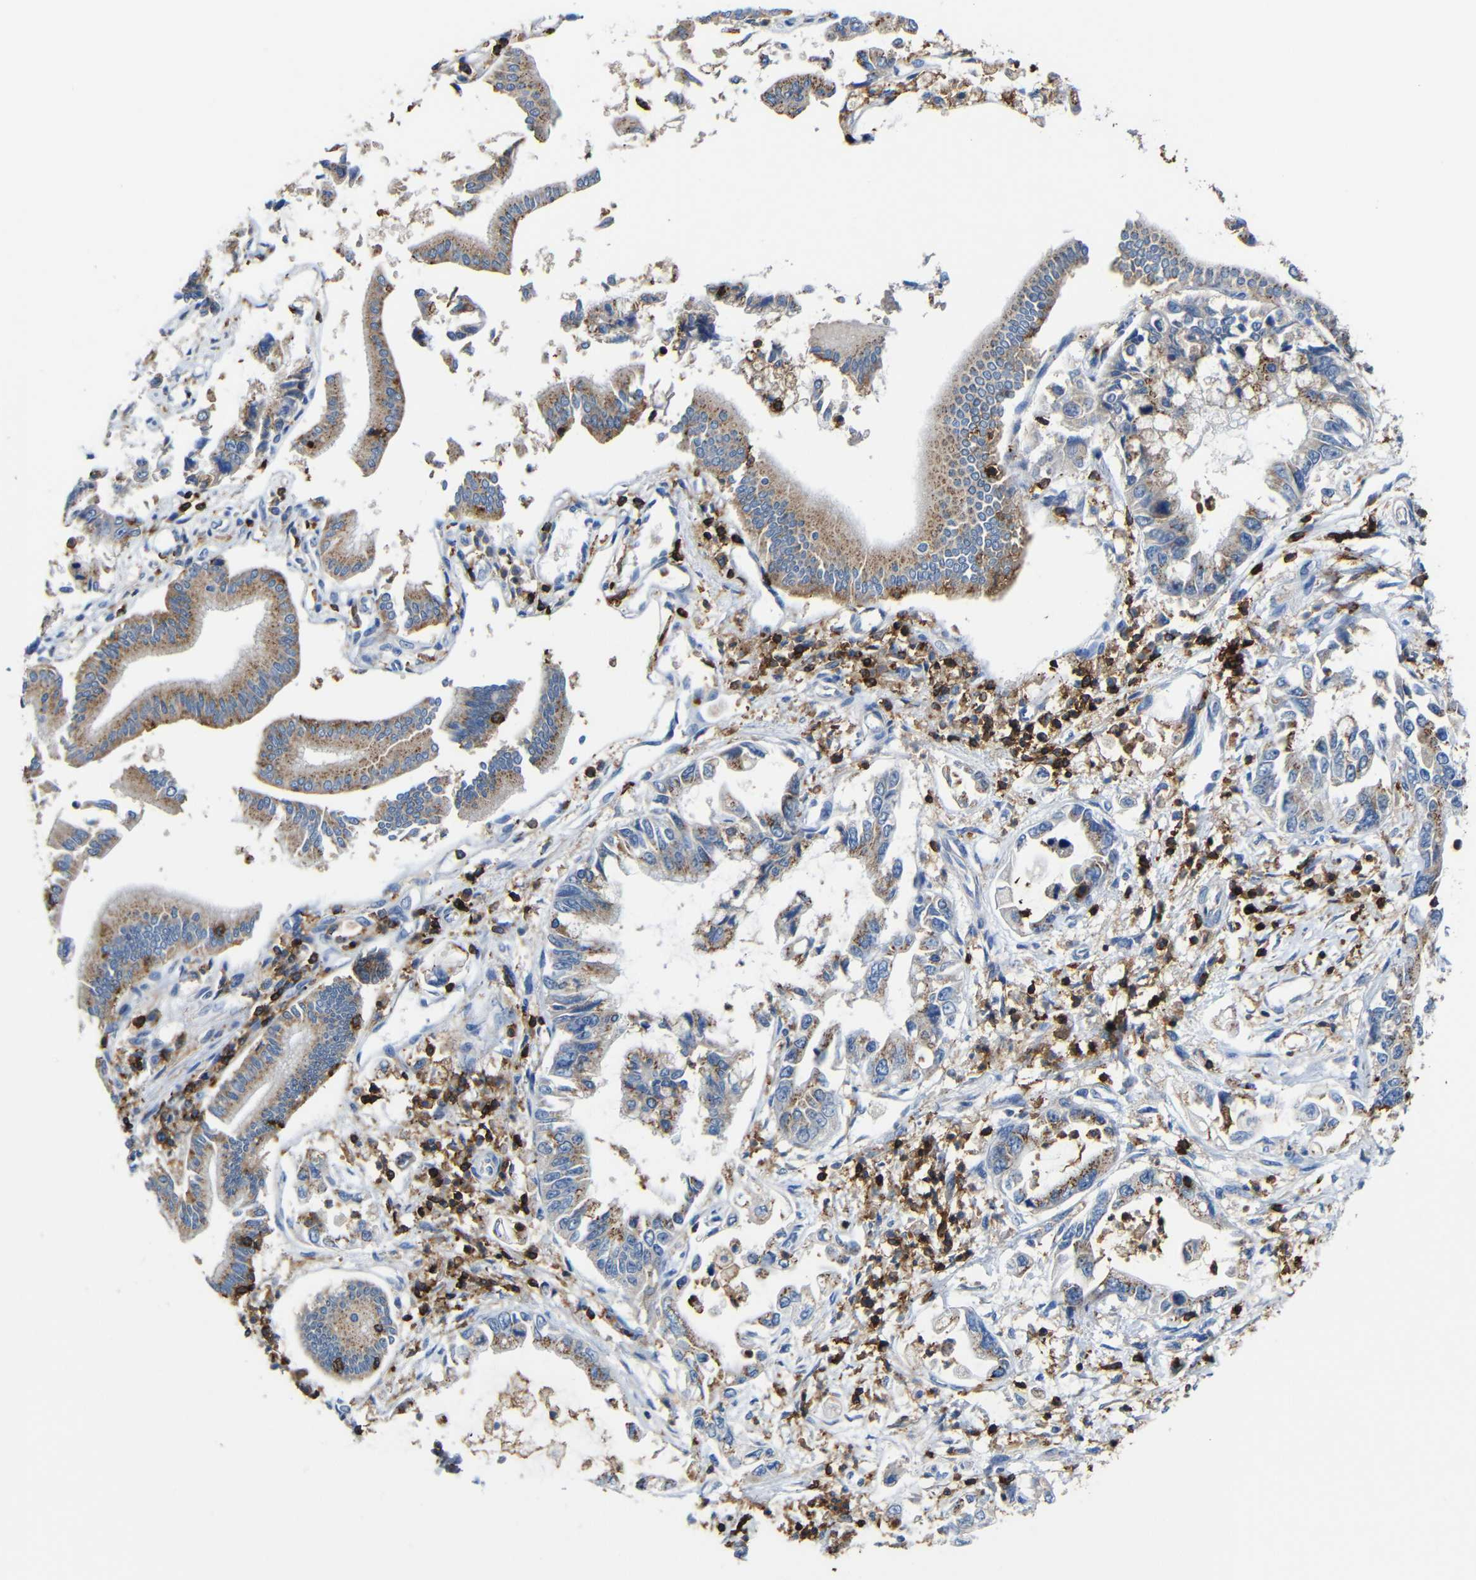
{"staining": {"intensity": "moderate", "quantity": ">75%", "location": "cytoplasmic/membranous"}, "tissue": "pancreatic cancer", "cell_type": "Tumor cells", "image_type": "cancer", "snomed": [{"axis": "morphology", "description": "Adenocarcinoma, NOS"}, {"axis": "topography", "description": "Pancreas"}], "caption": "A medium amount of moderate cytoplasmic/membranous staining is seen in about >75% of tumor cells in pancreatic cancer (adenocarcinoma) tissue. The staining was performed using DAB (3,3'-diaminobenzidine), with brown indicating positive protein expression. Nuclei are stained blue with hematoxylin.", "gene": "P2RY12", "patient": {"sex": "male", "age": 56}}